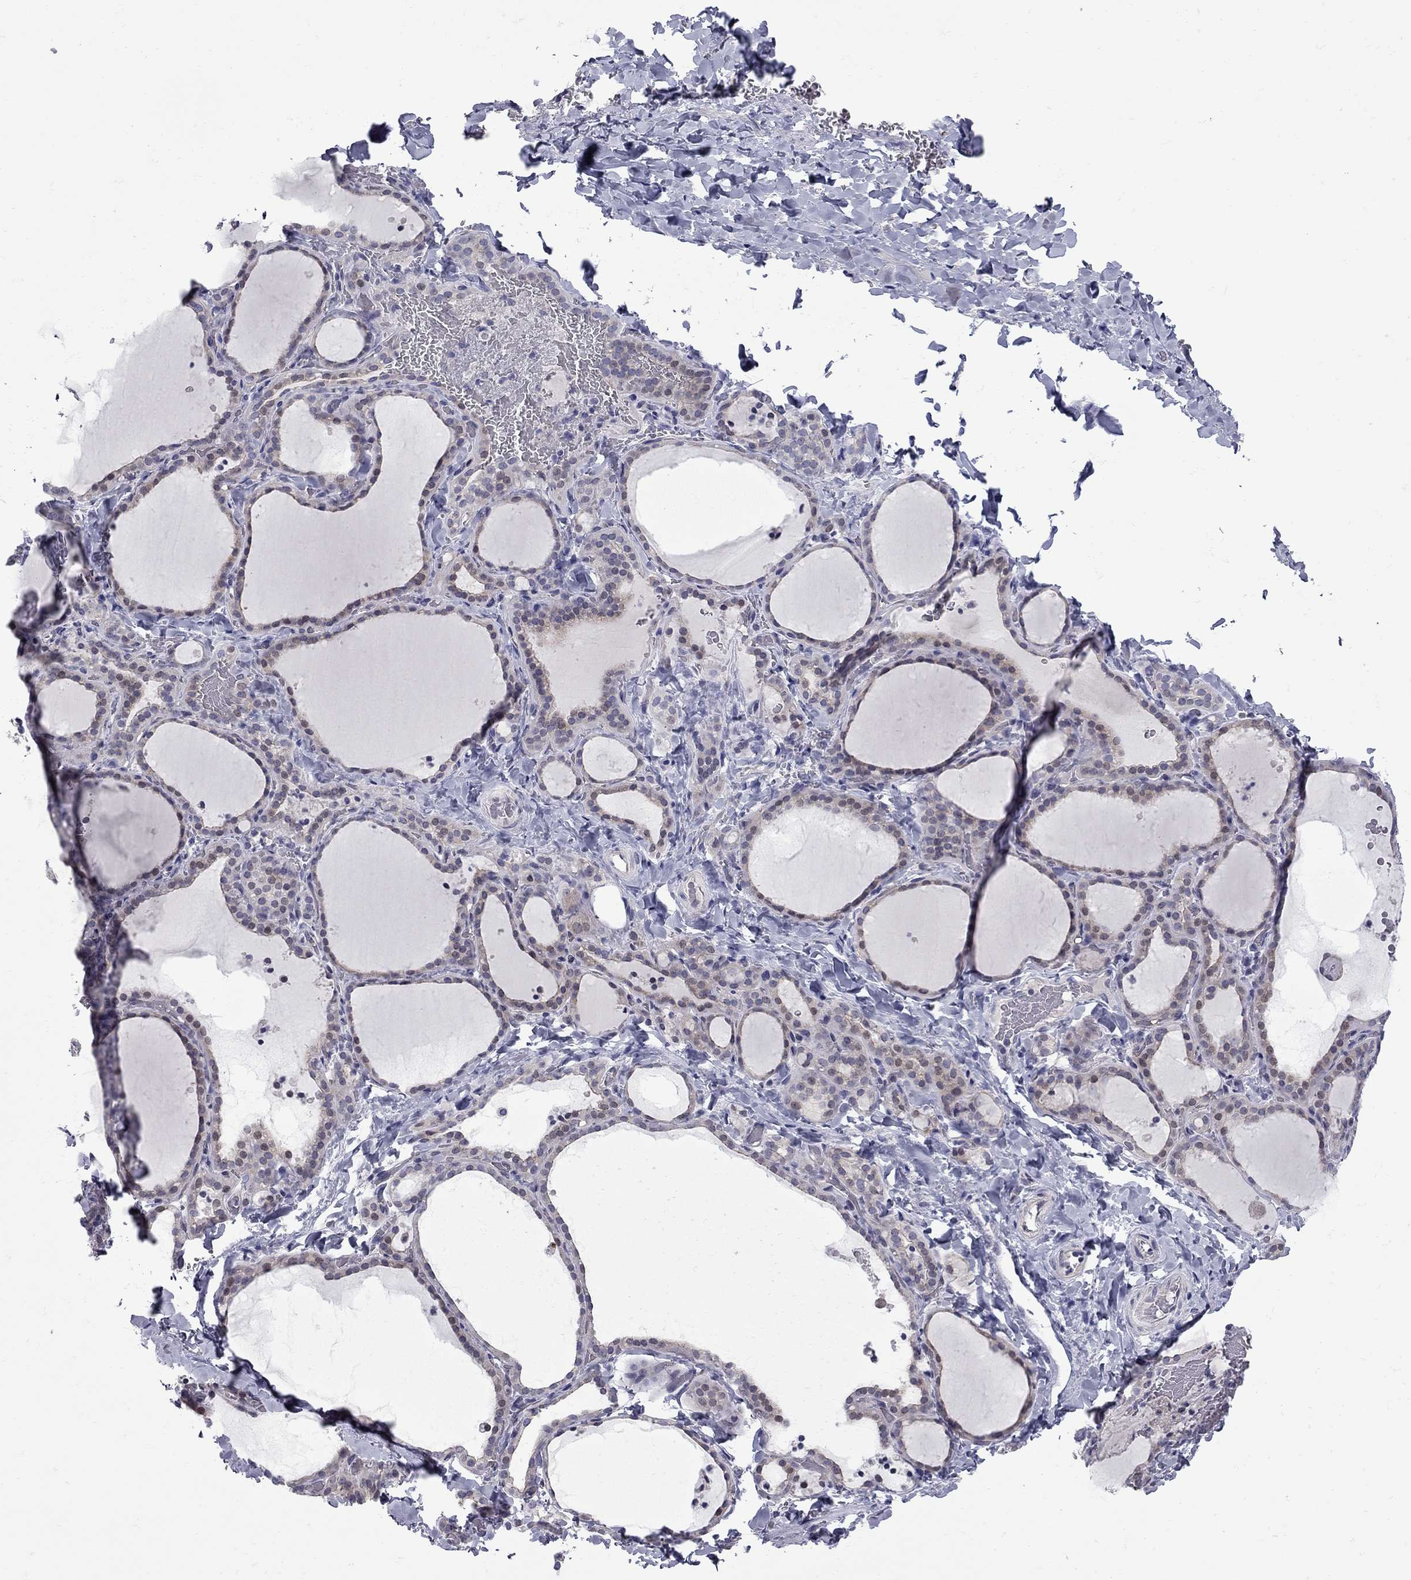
{"staining": {"intensity": "weak", "quantity": "25%-75%", "location": "cytoplasmic/membranous"}, "tissue": "thyroid gland", "cell_type": "Glandular cells", "image_type": "normal", "snomed": [{"axis": "morphology", "description": "Normal tissue, NOS"}, {"axis": "topography", "description": "Thyroid gland"}], "caption": "Immunohistochemical staining of benign thyroid gland shows weak cytoplasmic/membranous protein staining in about 25%-75% of glandular cells.", "gene": "NRARP", "patient": {"sex": "female", "age": 22}}